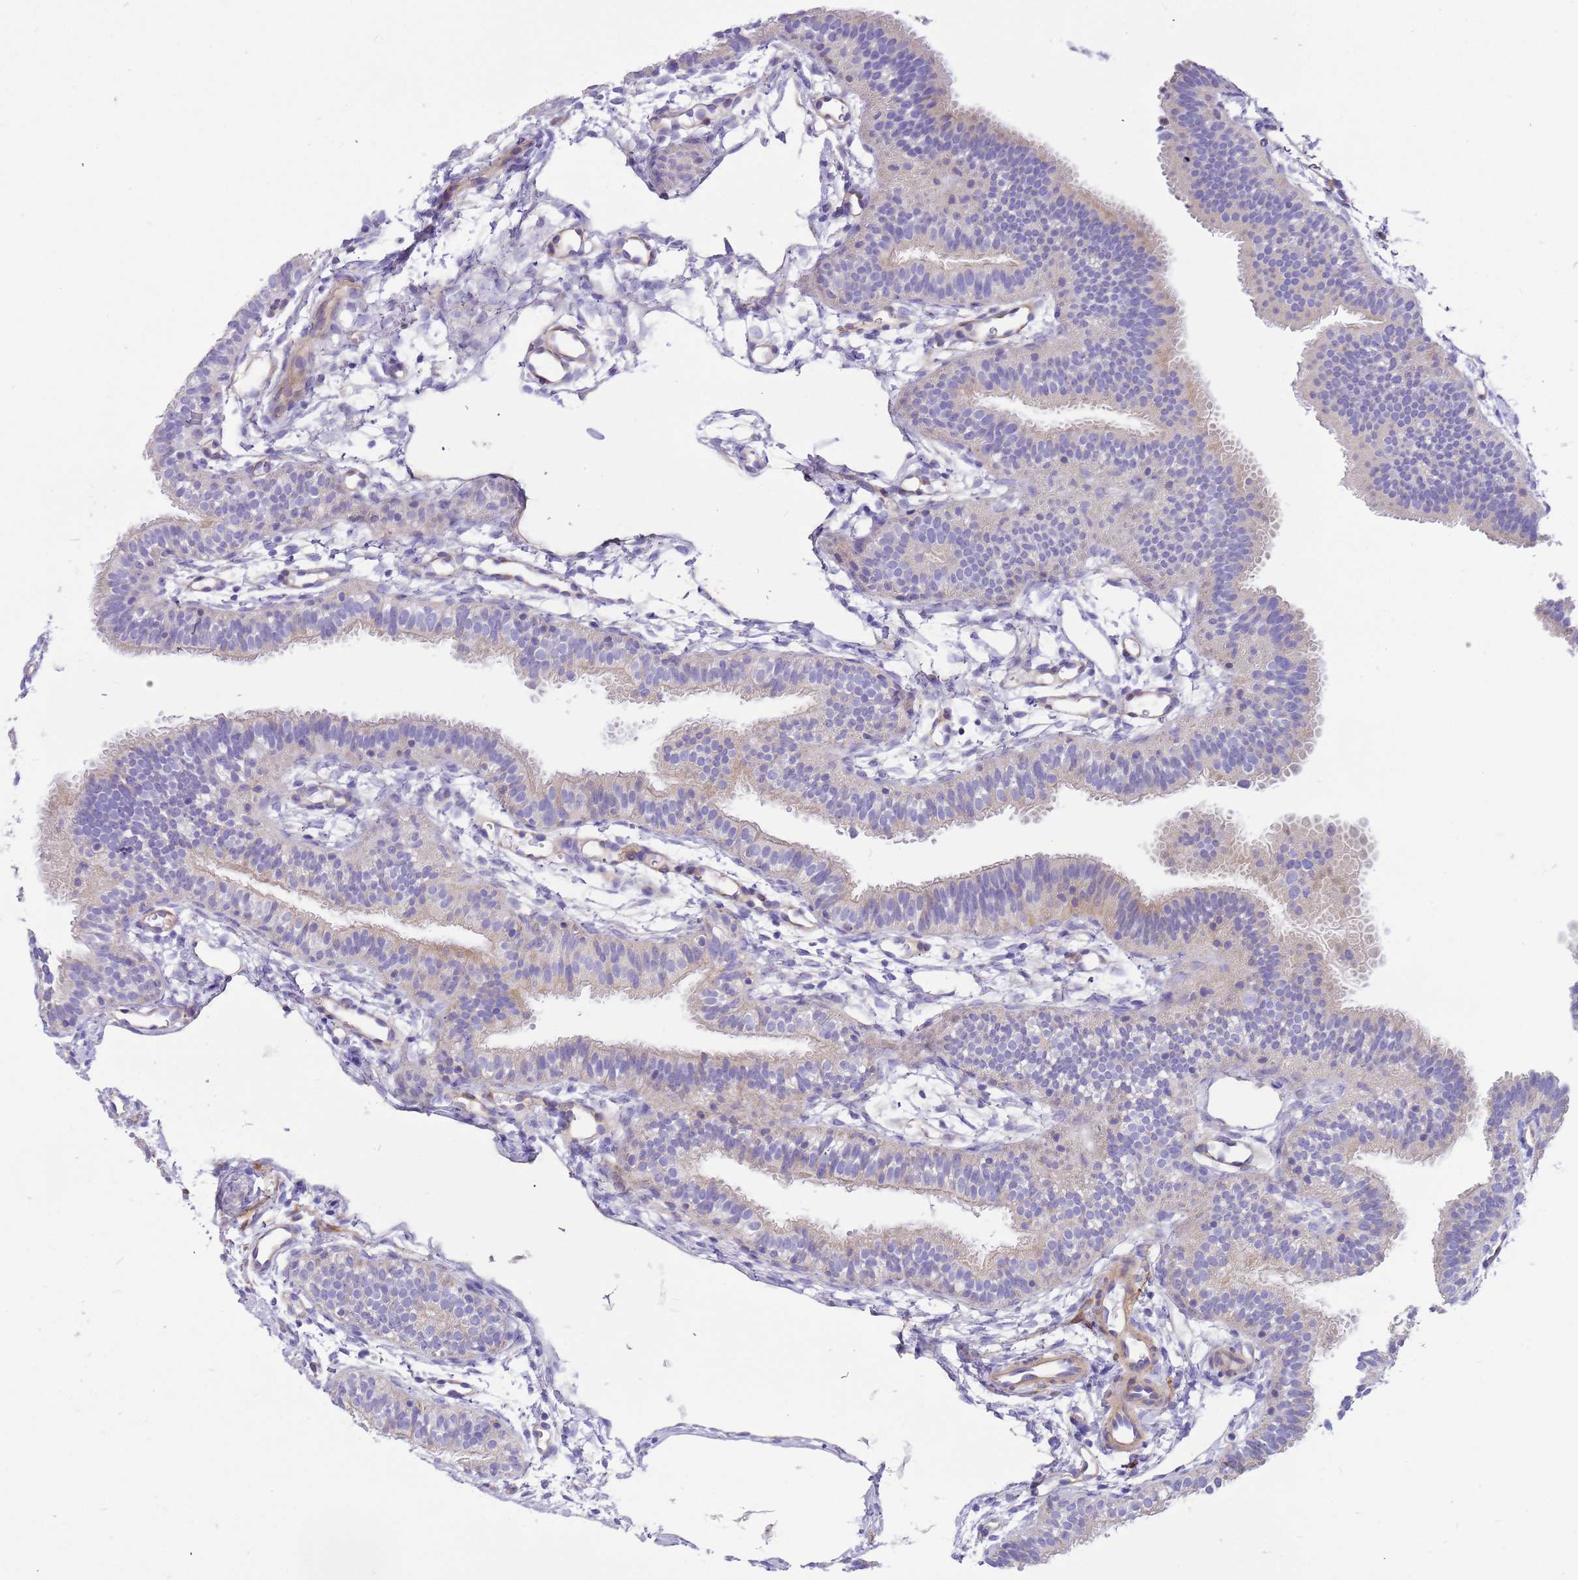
{"staining": {"intensity": "weak", "quantity": "<25%", "location": "cytoplasmic/membranous"}, "tissue": "fallopian tube", "cell_type": "Glandular cells", "image_type": "normal", "snomed": [{"axis": "morphology", "description": "Normal tissue, NOS"}, {"axis": "topography", "description": "Fallopian tube"}], "caption": "Immunohistochemistry histopathology image of benign human fallopian tube stained for a protein (brown), which demonstrates no positivity in glandular cells. (Brightfield microscopy of DAB (3,3'-diaminobenzidine) immunohistochemistry (IHC) at high magnification).", "gene": "SERINC3", "patient": {"sex": "female", "age": 35}}